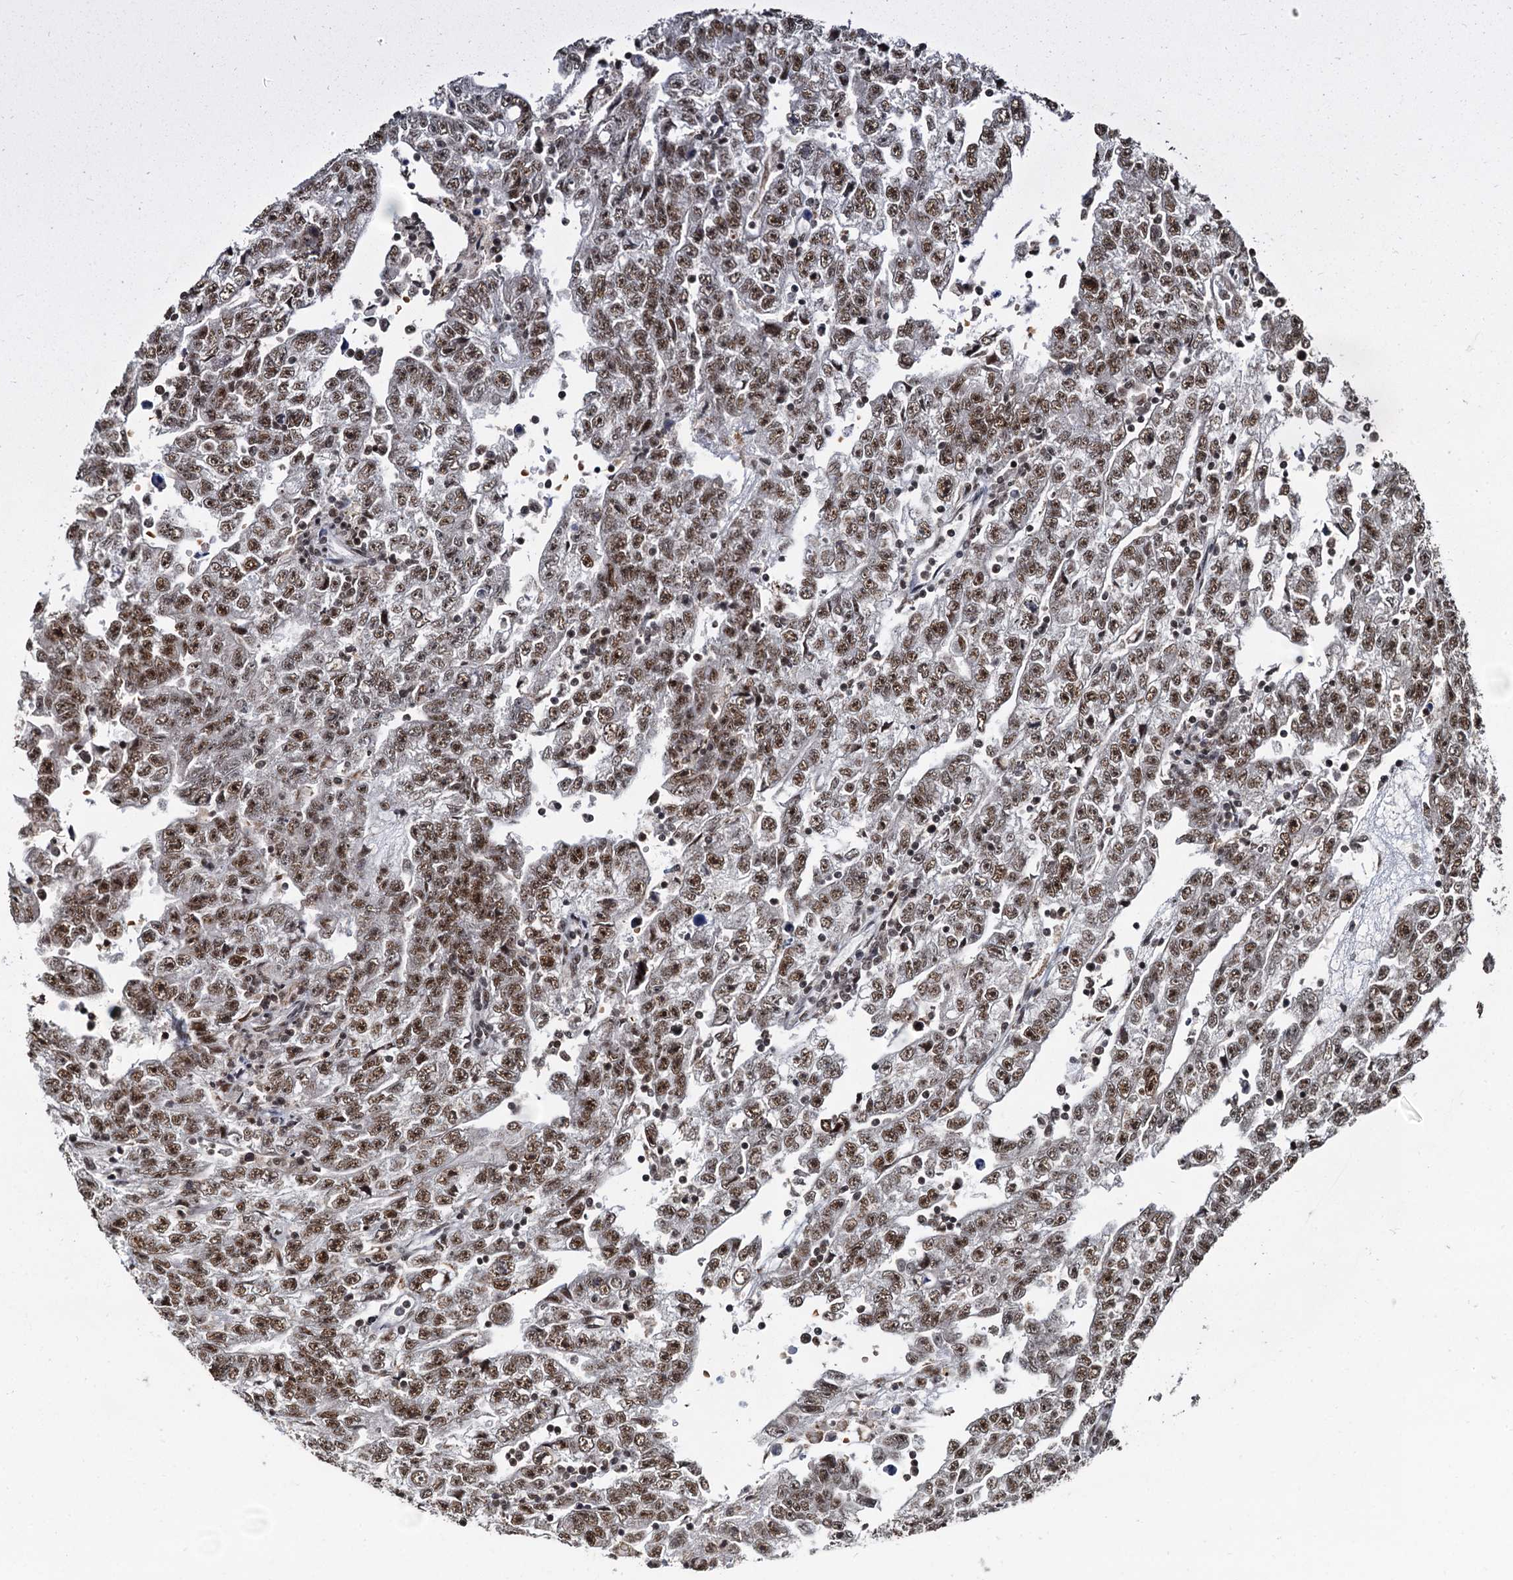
{"staining": {"intensity": "moderate", "quantity": ">75%", "location": "nuclear"}, "tissue": "testis cancer", "cell_type": "Tumor cells", "image_type": "cancer", "snomed": [{"axis": "morphology", "description": "Carcinoma, Embryonal, NOS"}, {"axis": "topography", "description": "Testis"}], "caption": "A brown stain highlights moderate nuclear staining of a protein in human testis cancer (embryonal carcinoma) tumor cells.", "gene": "RSRC2", "patient": {"sex": "male", "age": 25}}